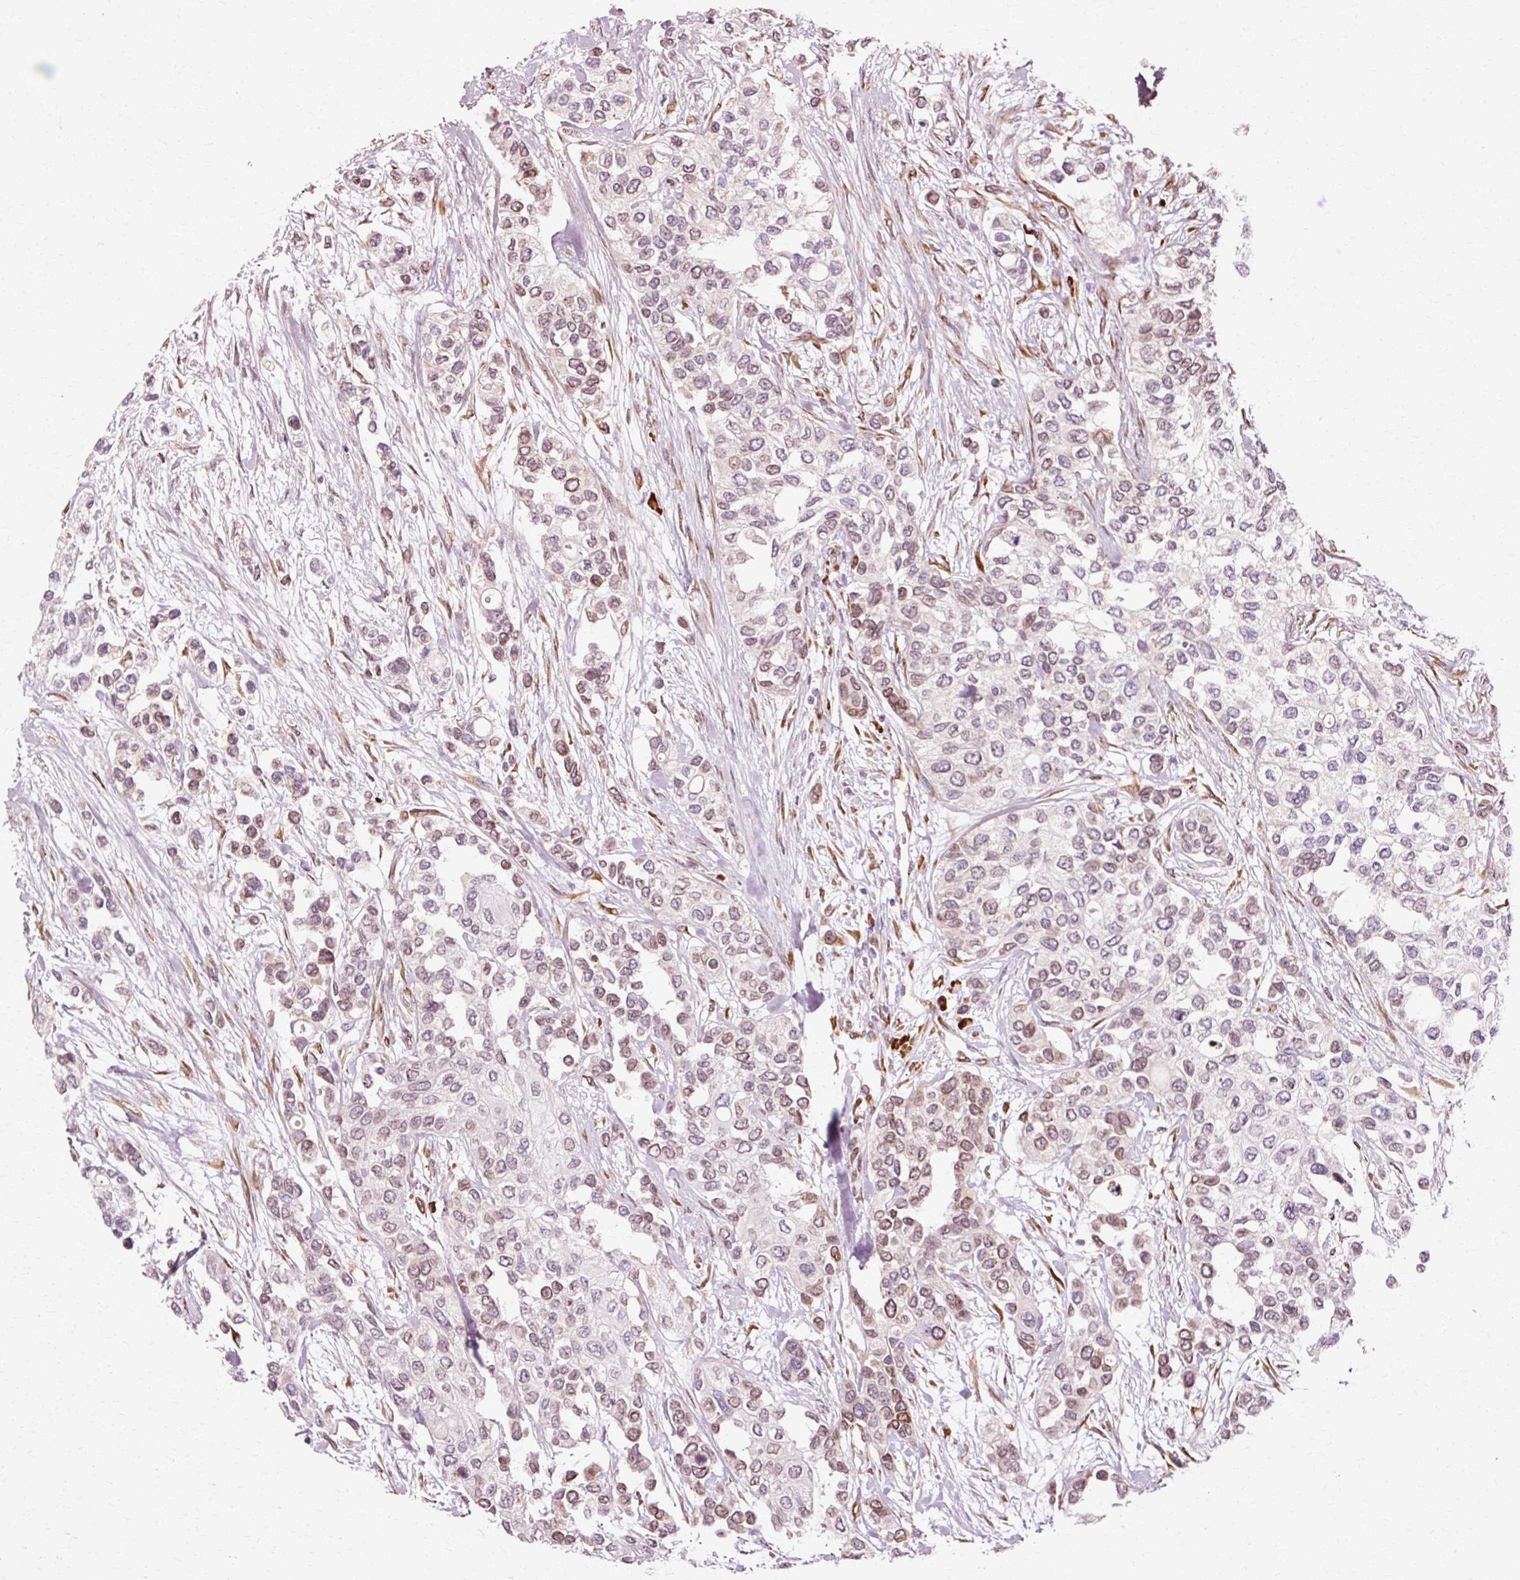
{"staining": {"intensity": "moderate", "quantity": "25%-75%", "location": "cytoplasmic/membranous,nuclear"}, "tissue": "urothelial cancer", "cell_type": "Tumor cells", "image_type": "cancer", "snomed": [{"axis": "morphology", "description": "Normal tissue, NOS"}, {"axis": "morphology", "description": "Urothelial carcinoma, High grade"}, {"axis": "topography", "description": "Vascular tissue"}, {"axis": "topography", "description": "Urinary bladder"}], "caption": "The image exhibits immunohistochemical staining of urothelial cancer. There is moderate cytoplasmic/membranous and nuclear staining is present in approximately 25%-75% of tumor cells. (Stains: DAB in brown, nuclei in blue, Microscopy: brightfield microscopy at high magnification).", "gene": "RGPD5", "patient": {"sex": "female", "age": 56}}